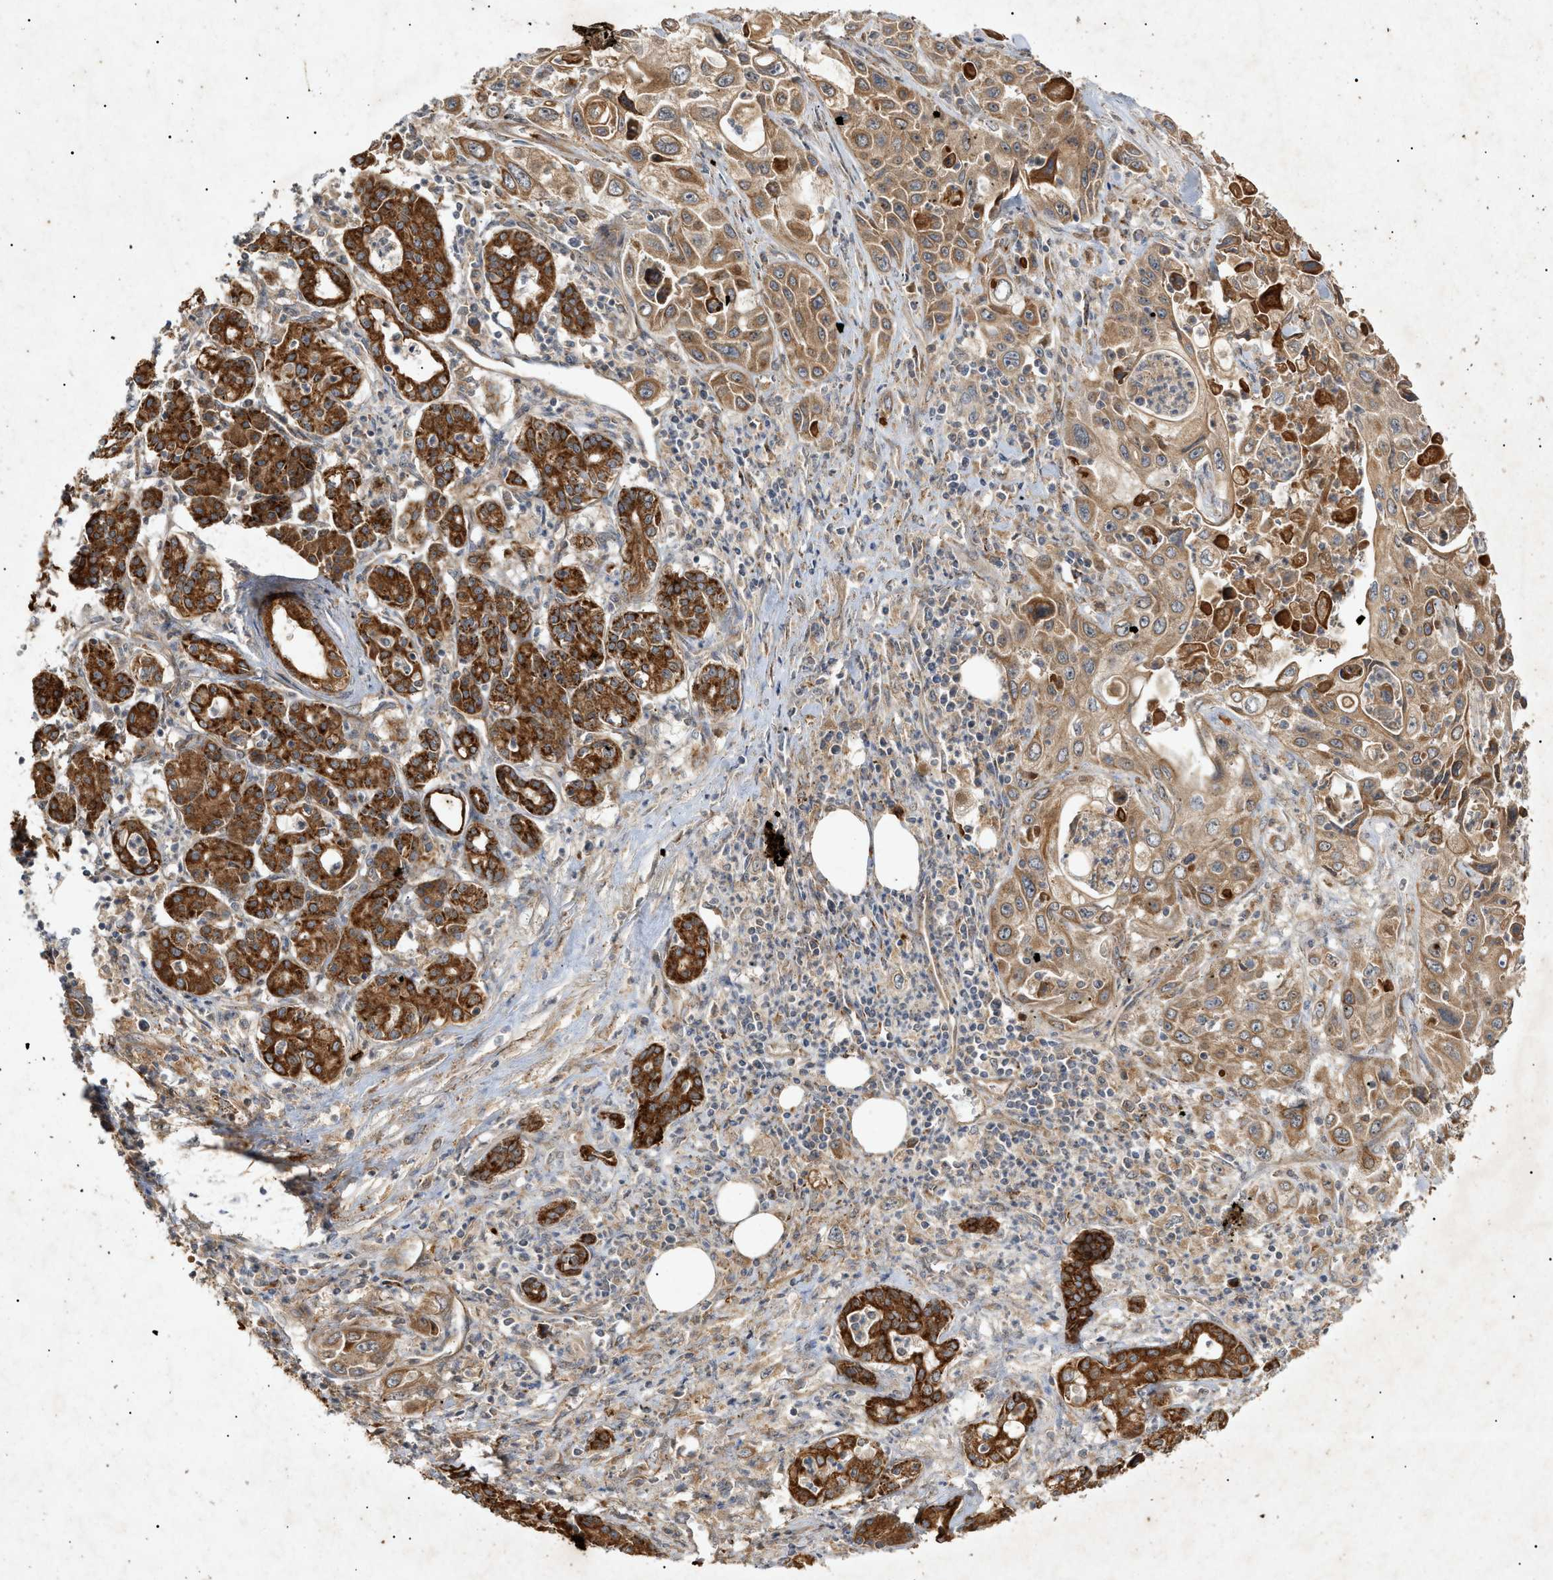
{"staining": {"intensity": "moderate", "quantity": ">75%", "location": "cytoplasmic/membranous"}, "tissue": "pancreatic cancer", "cell_type": "Tumor cells", "image_type": "cancer", "snomed": [{"axis": "morphology", "description": "Adenocarcinoma, NOS"}, {"axis": "topography", "description": "Pancreas"}], "caption": "IHC of pancreatic cancer (adenocarcinoma) exhibits medium levels of moderate cytoplasmic/membranous expression in about >75% of tumor cells.", "gene": "MTCH1", "patient": {"sex": "male", "age": 70}}